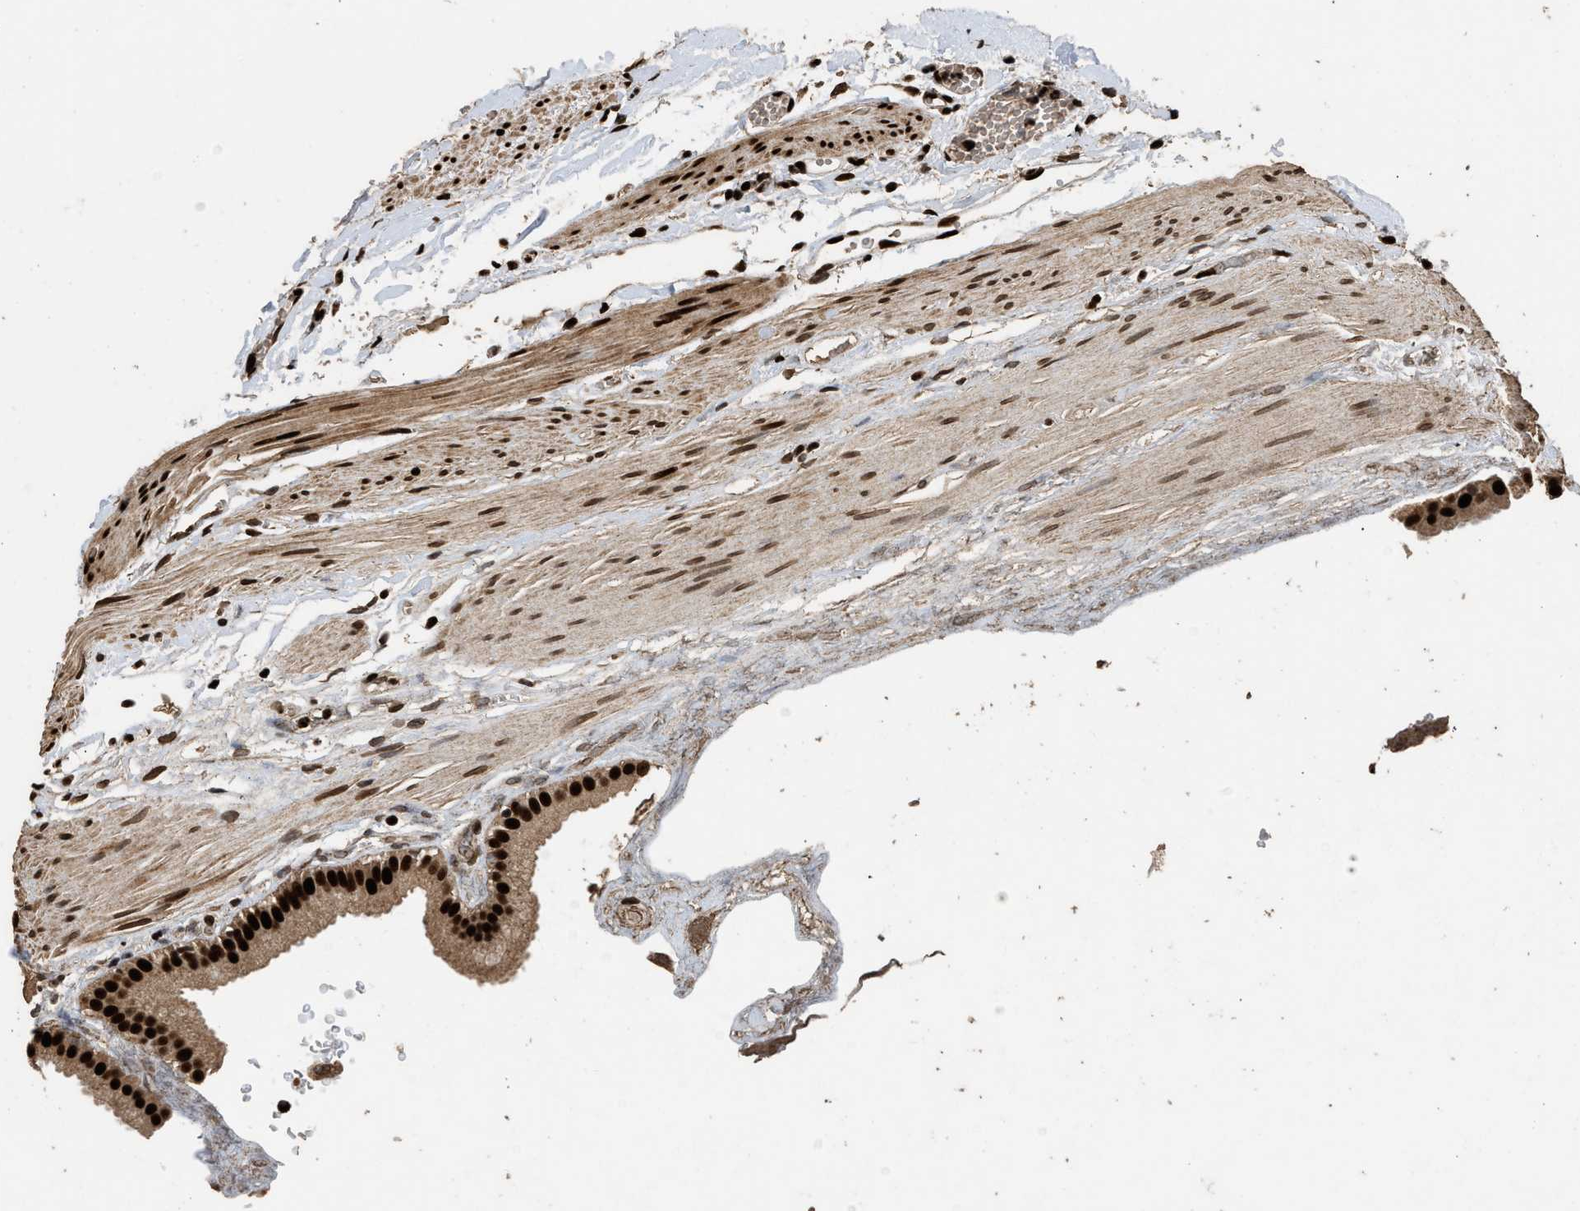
{"staining": {"intensity": "strong", "quantity": ">75%", "location": "cytoplasmic/membranous,nuclear"}, "tissue": "gallbladder", "cell_type": "Glandular cells", "image_type": "normal", "snomed": [{"axis": "morphology", "description": "Normal tissue, NOS"}, {"axis": "topography", "description": "Gallbladder"}], "caption": "Gallbladder stained with DAB (3,3'-diaminobenzidine) immunohistochemistry displays high levels of strong cytoplasmic/membranous,nuclear positivity in about >75% of glandular cells. The protein of interest is shown in brown color, while the nuclei are stained blue.", "gene": "PPP4R3B", "patient": {"sex": "female", "age": 64}}